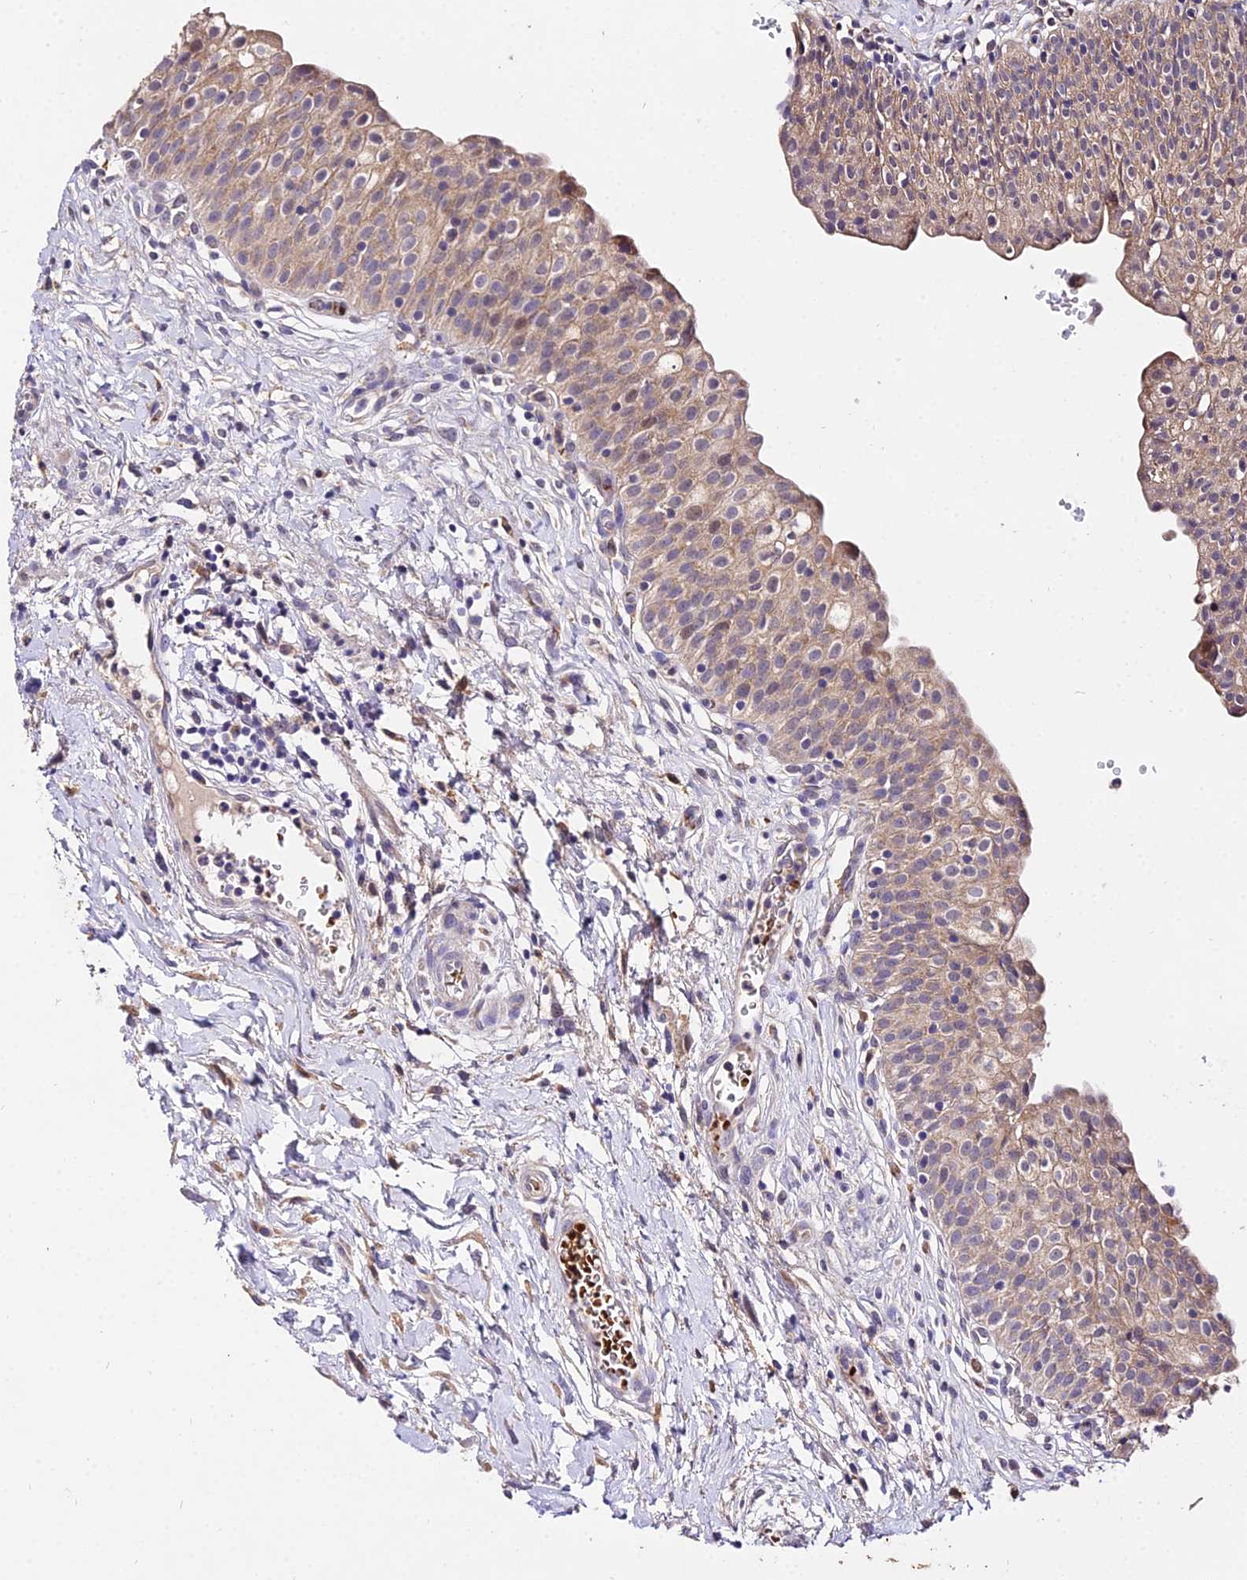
{"staining": {"intensity": "weak", "quantity": "25%-75%", "location": "cytoplasmic/membranous"}, "tissue": "urinary bladder", "cell_type": "Urothelial cells", "image_type": "normal", "snomed": [{"axis": "morphology", "description": "Normal tissue, NOS"}, {"axis": "topography", "description": "Urinary bladder"}], "caption": "Unremarkable urinary bladder was stained to show a protein in brown. There is low levels of weak cytoplasmic/membranous staining in about 25%-75% of urothelial cells.", "gene": "WDR5B", "patient": {"sex": "male", "age": 55}}